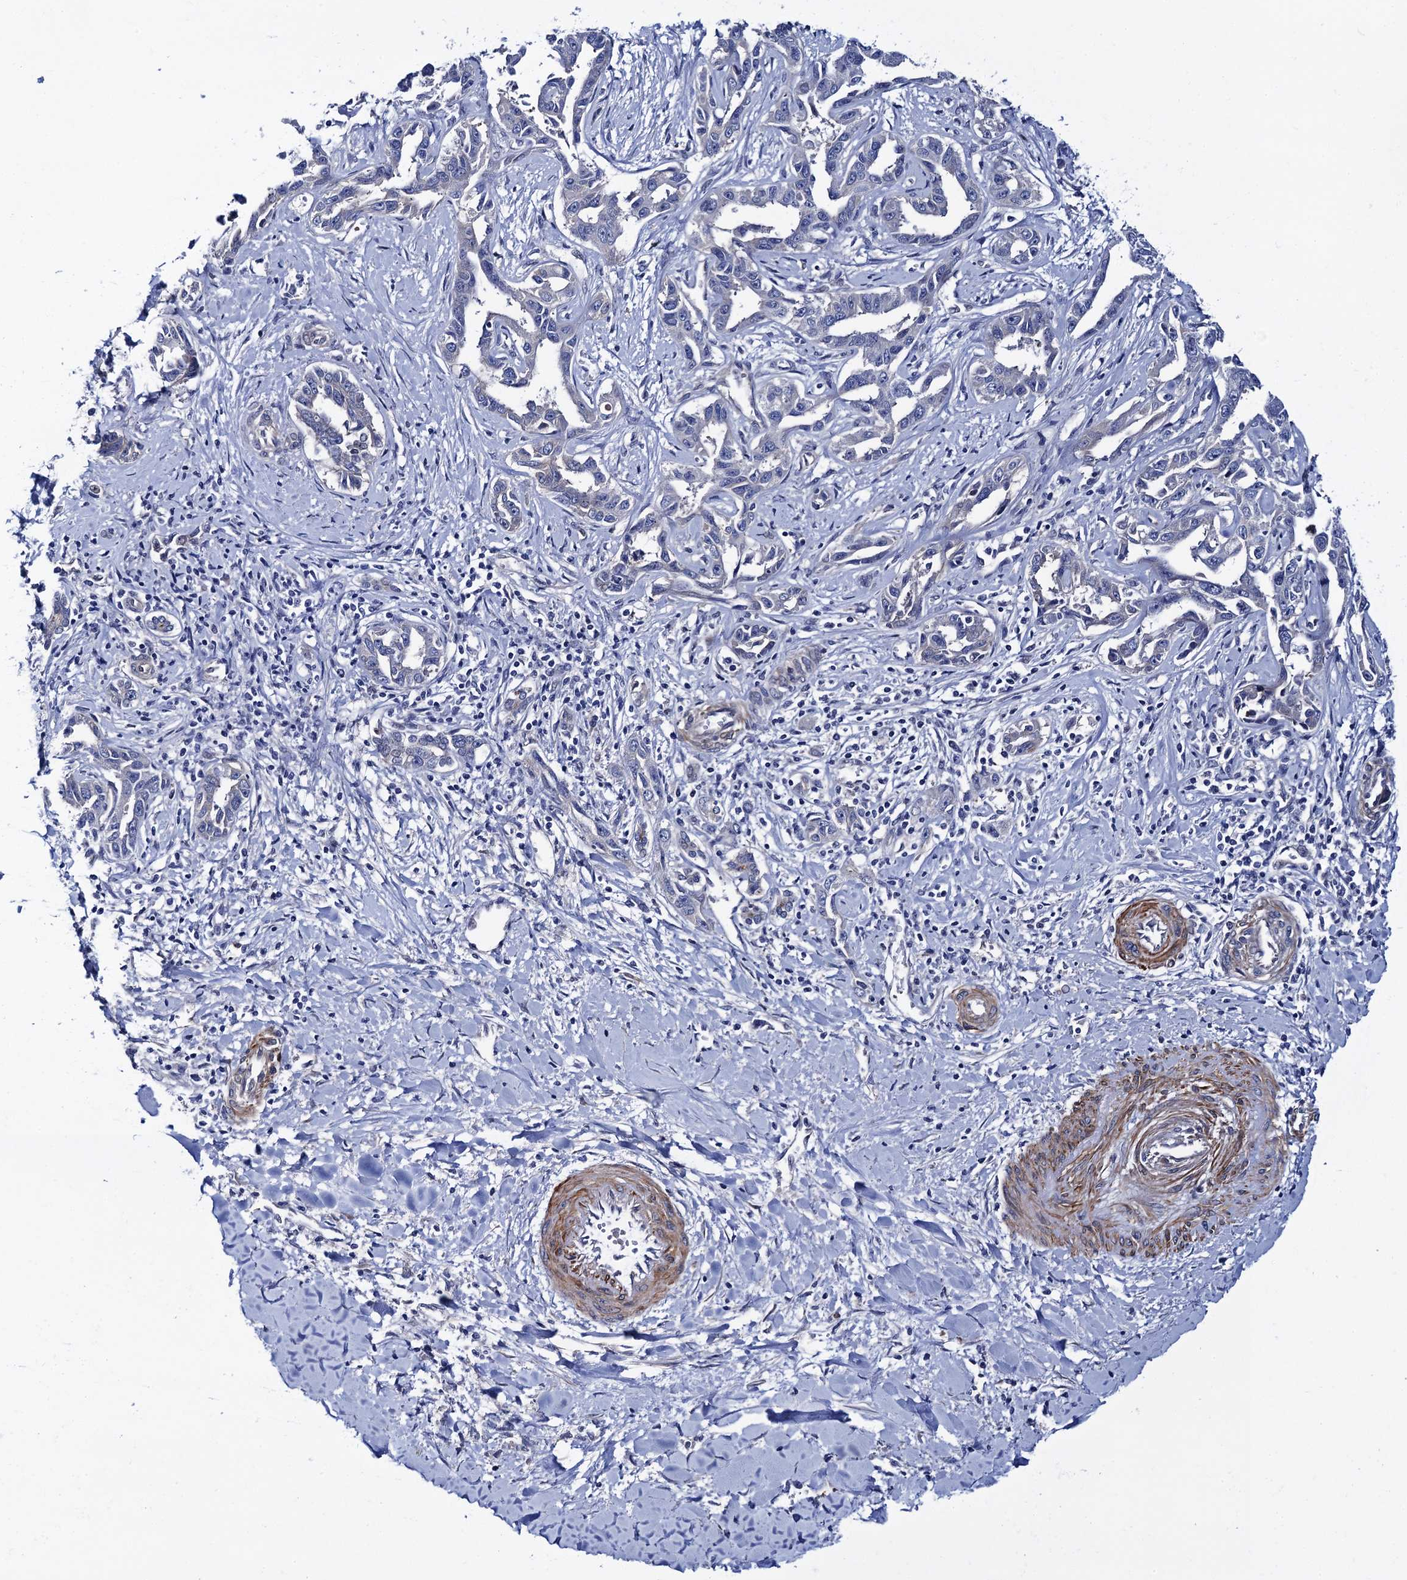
{"staining": {"intensity": "negative", "quantity": "none", "location": "none"}, "tissue": "liver cancer", "cell_type": "Tumor cells", "image_type": "cancer", "snomed": [{"axis": "morphology", "description": "Cholangiocarcinoma"}, {"axis": "topography", "description": "Liver"}], "caption": "Micrograph shows no significant protein expression in tumor cells of liver cancer (cholangiocarcinoma). (DAB (3,3'-diaminobenzidine) IHC with hematoxylin counter stain).", "gene": "ZDHHC18", "patient": {"sex": "male", "age": 59}}